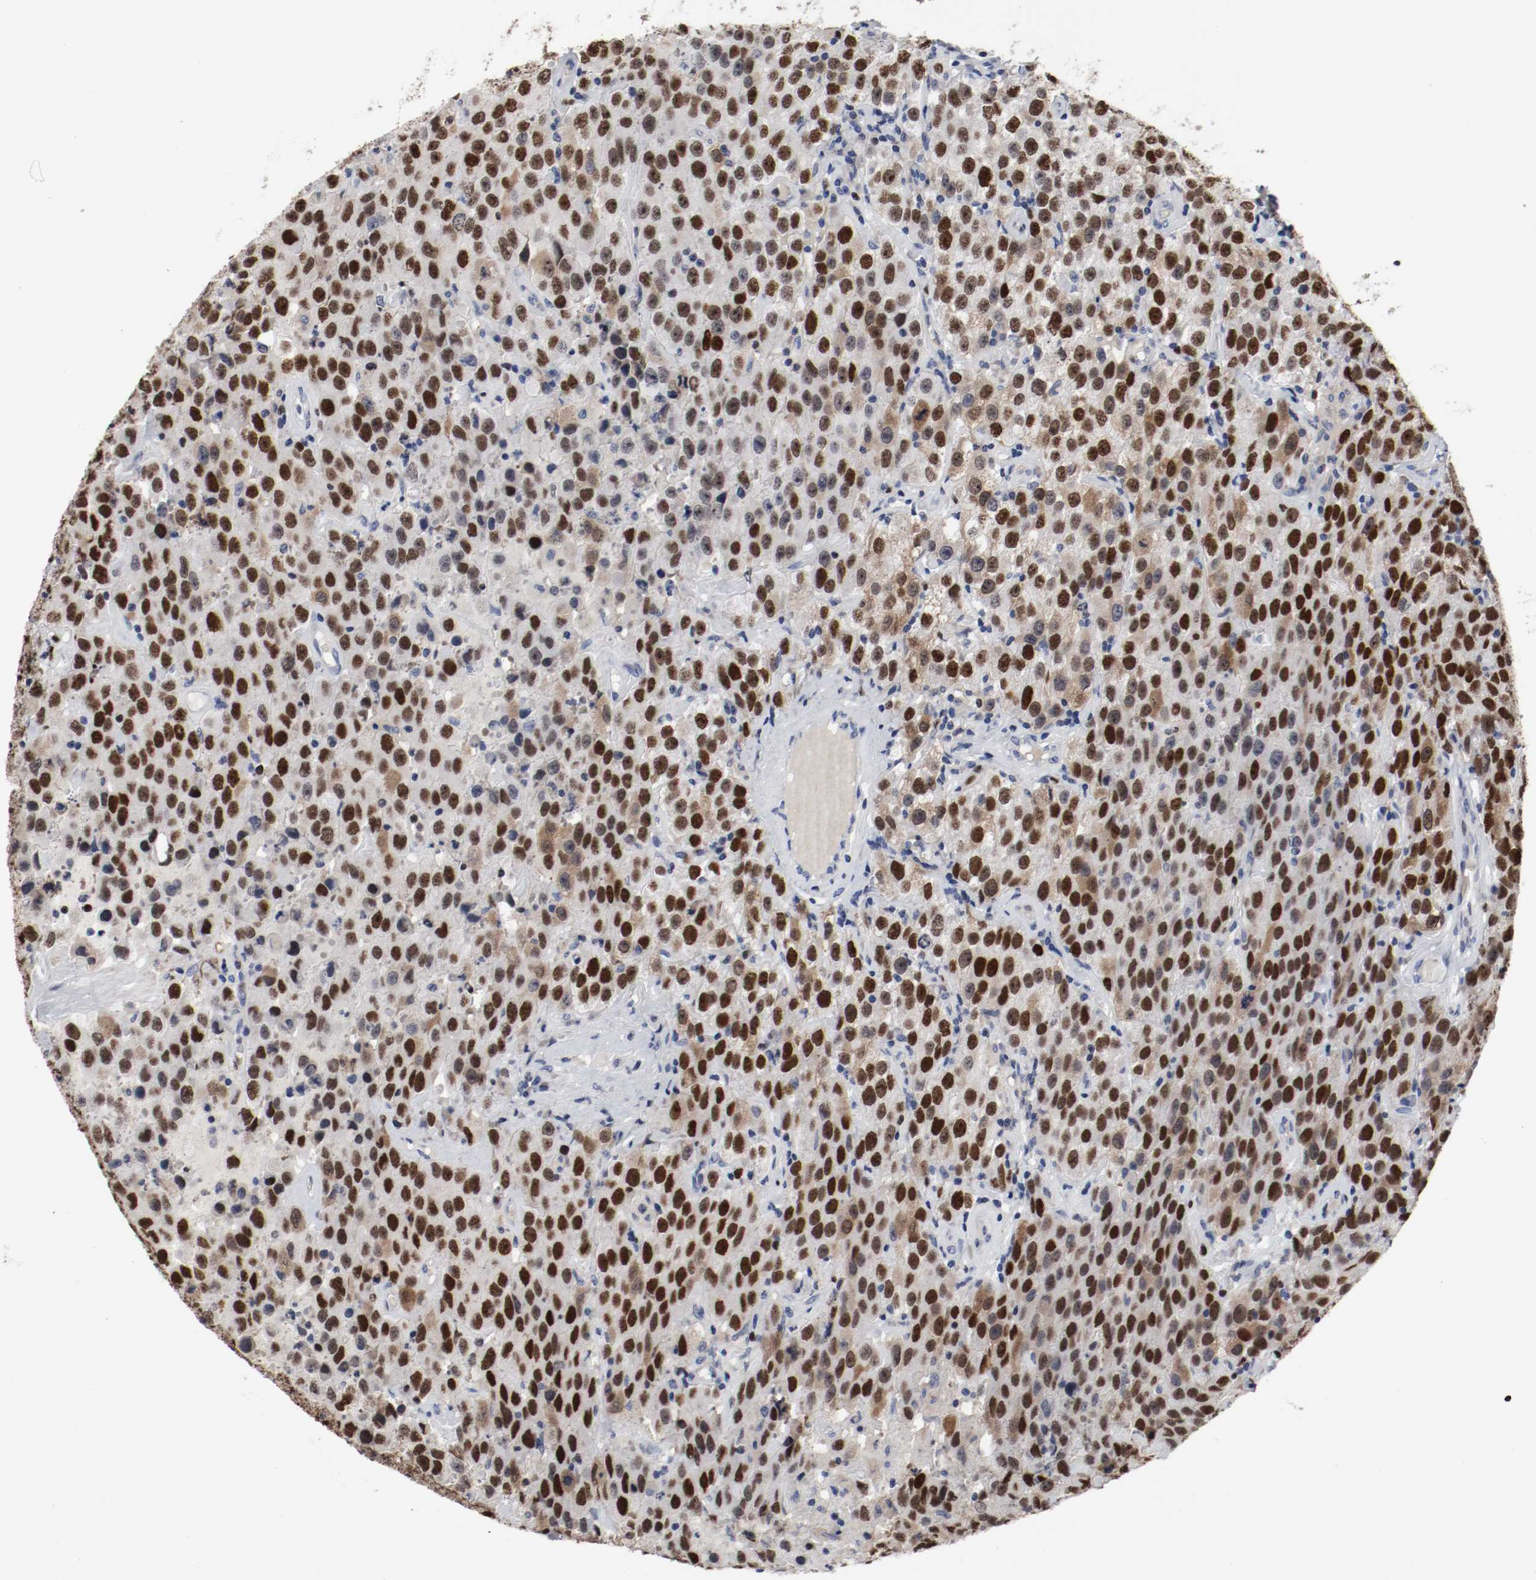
{"staining": {"intensity": "strong", "quantity": ">75%", "location": "nuclear"}, "tissue": "testis cancer", "cell_type": "Tumor cells", "image_type": "cancer", "snomed": [{"axis": "morphology", "description": "Seminoma, NOS"}, {"axis": "topography", "description": "Testis"}], "caption": "High-power microscopy captured an immunohistochemistry histopathology image of testis cancer (seminoma), revealing strong nuclear staining in about >75% of tumor cells. The staining was performed using DAB (3,3'-diaminobenzidine), with brown indicating positive protein expression. Nuclei are stained blue with hematoxylin.", "gene": "MCM6", "patient": {"sex": "male", "age": 52}}